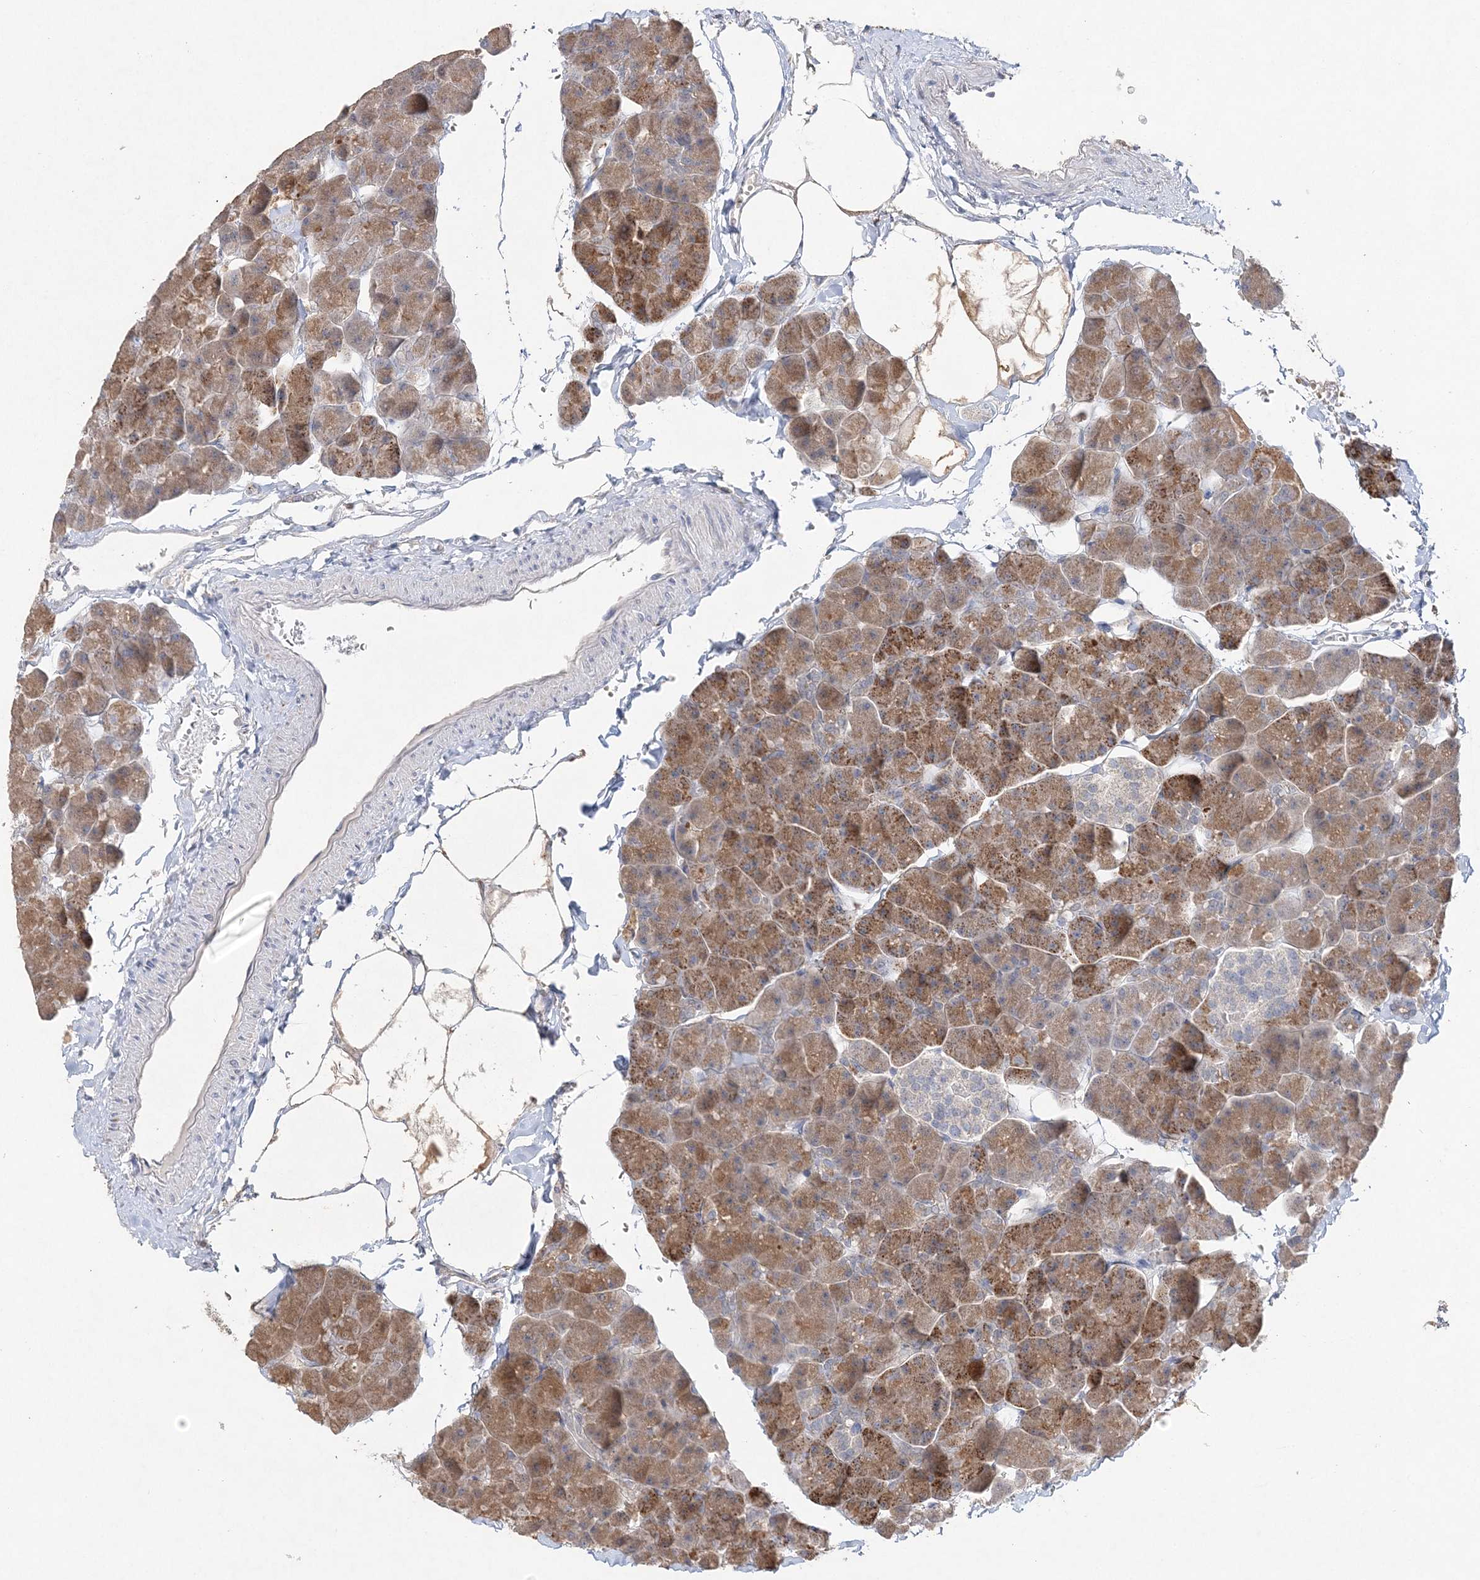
{"staining": {"intensity": "moderate", "quantity": ">75%", "location": "cytoplasmic/membranous"}, "tissue": "pancreas", "cell_type": "Exocrine glandular cells", "image_type": "normal", "snomed": [{"axis": "morphology", "description": "Normal tissue, NOS"}, {"axis": "topography", "description": "Pancreas"}], "caption": "Immunohistochemistry photomicrograph of unremarkable human pancreas stained for a protein (brown), which reveals medium levels of moderate cytoplasmic/membranous staining in approximately >75% of exocrine glandular cells.", "gene": "MAT2B", "patient": {"sex": "male", "age": 35}}